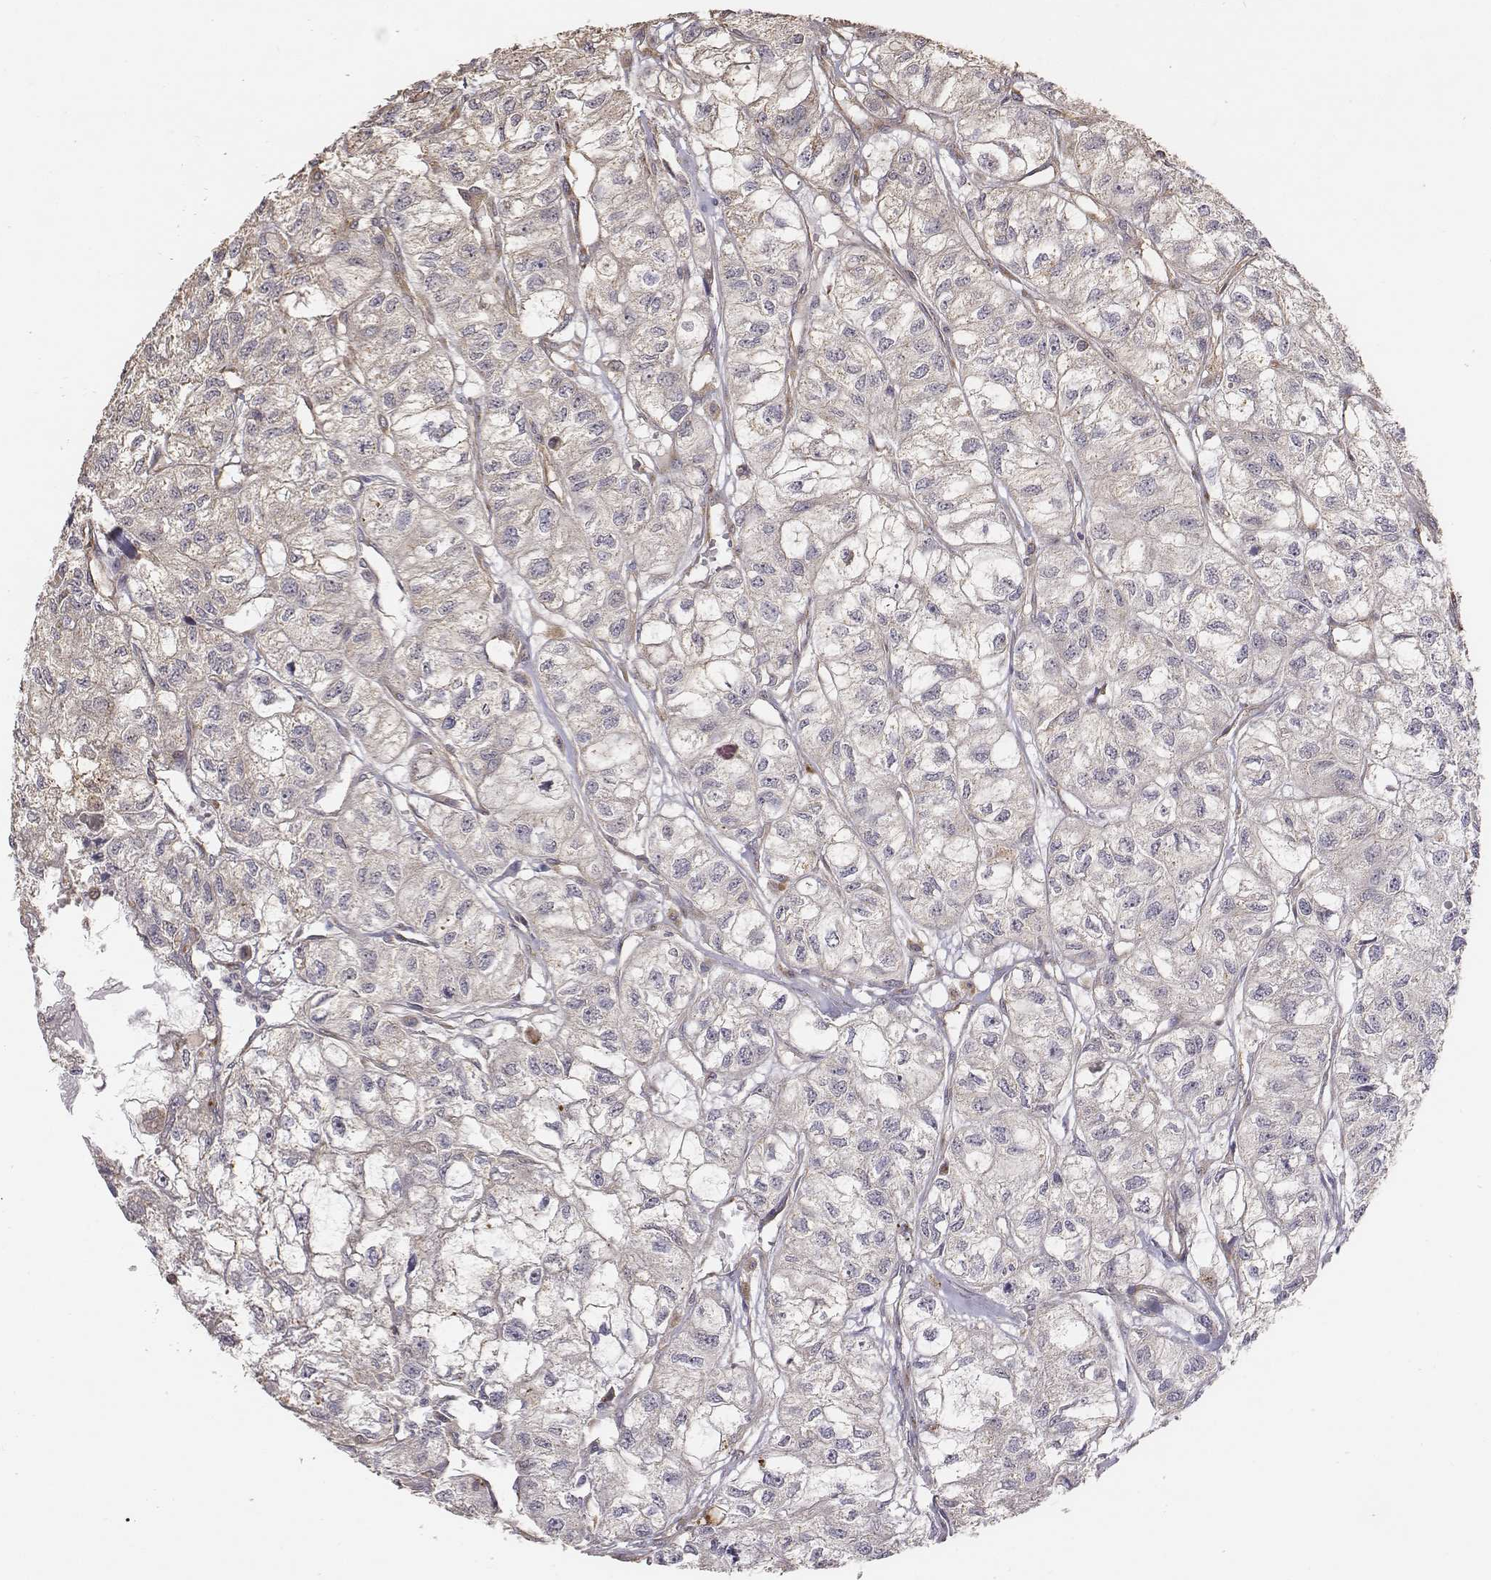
{"staining": {"intensity": "weak", "quantity": ">75%", "location": "cytoplasmic/membranous"}, "tissue": "renal cancer", "cell_type": "Tumor cells", "image_type": "cancer", "snomed": [{"axis": "morphology", "description": "Adenocarcinoma, NOS"}, {"axis": "topography", "description": "Kidney"}], "caption": "Human renal cancer (adenocarcinoma) stained with a brown dye displays weak cytoplasmic/membranous positive expression in about >75% of tumor cells.", "gene": "AP1B1", "patient": {"sex": "male", "age": 56}}